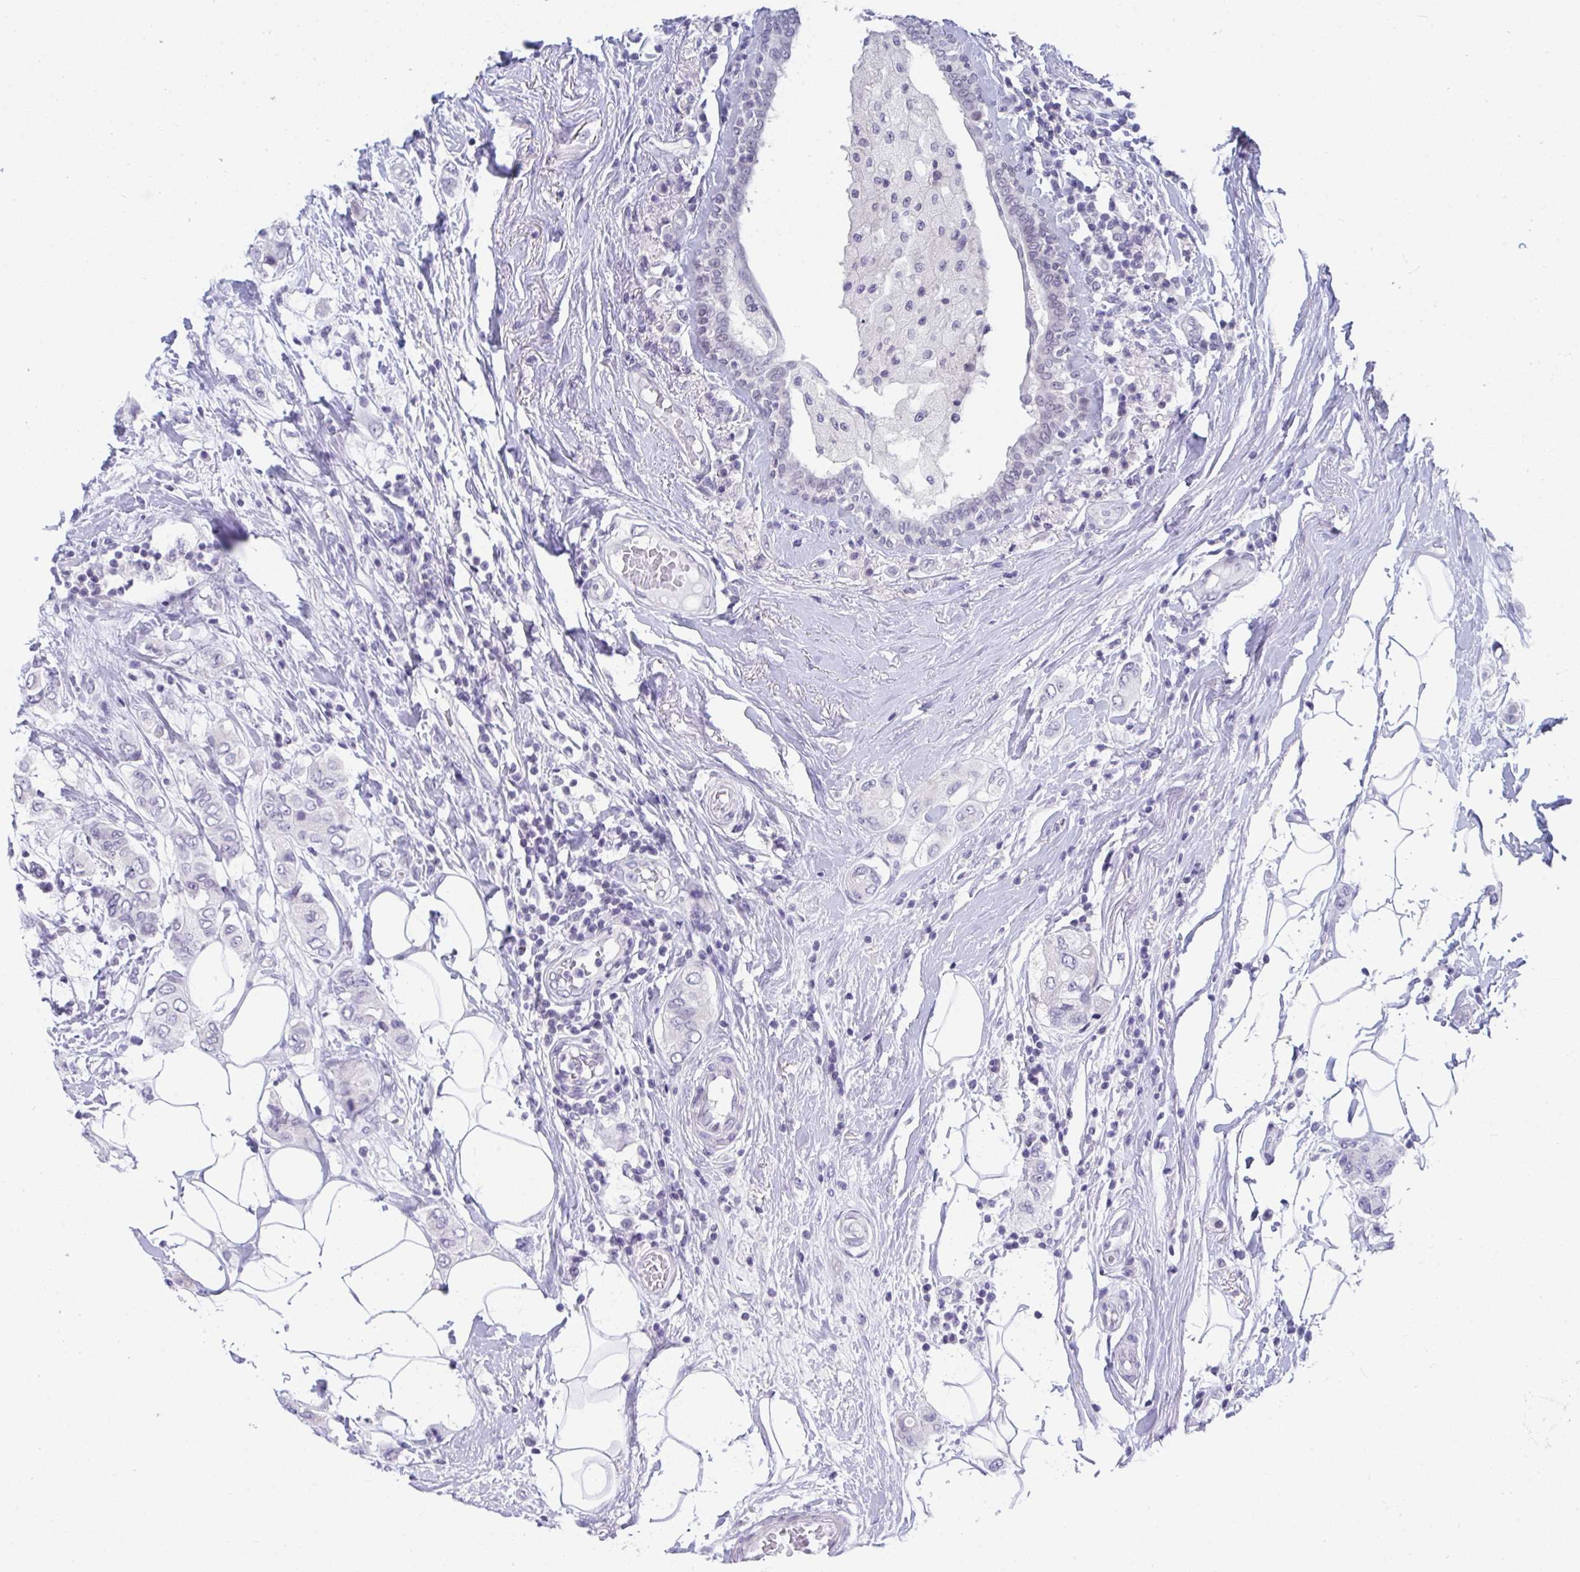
{"staining": {"intensity": "negative", "quantity": "none", "location": "none"}, "tissue": "breast cancer", "cell_type": "Tumor cells", "image_type": "cancer", "snomed": [{"axis": "morphology", "description": "Lobular carcinoma"}, {"axis": "topography", "description": "Breast"}], "caption": "Immunohistochemistry (IHC) histopathology image of neoplastic tissue: human lobular carcinoma (breast) stained with DAB demonstrates no significant protein staining in tumor cells.", "gene": "BMAL2", "patient": {"sex": "female", "age": 51}}